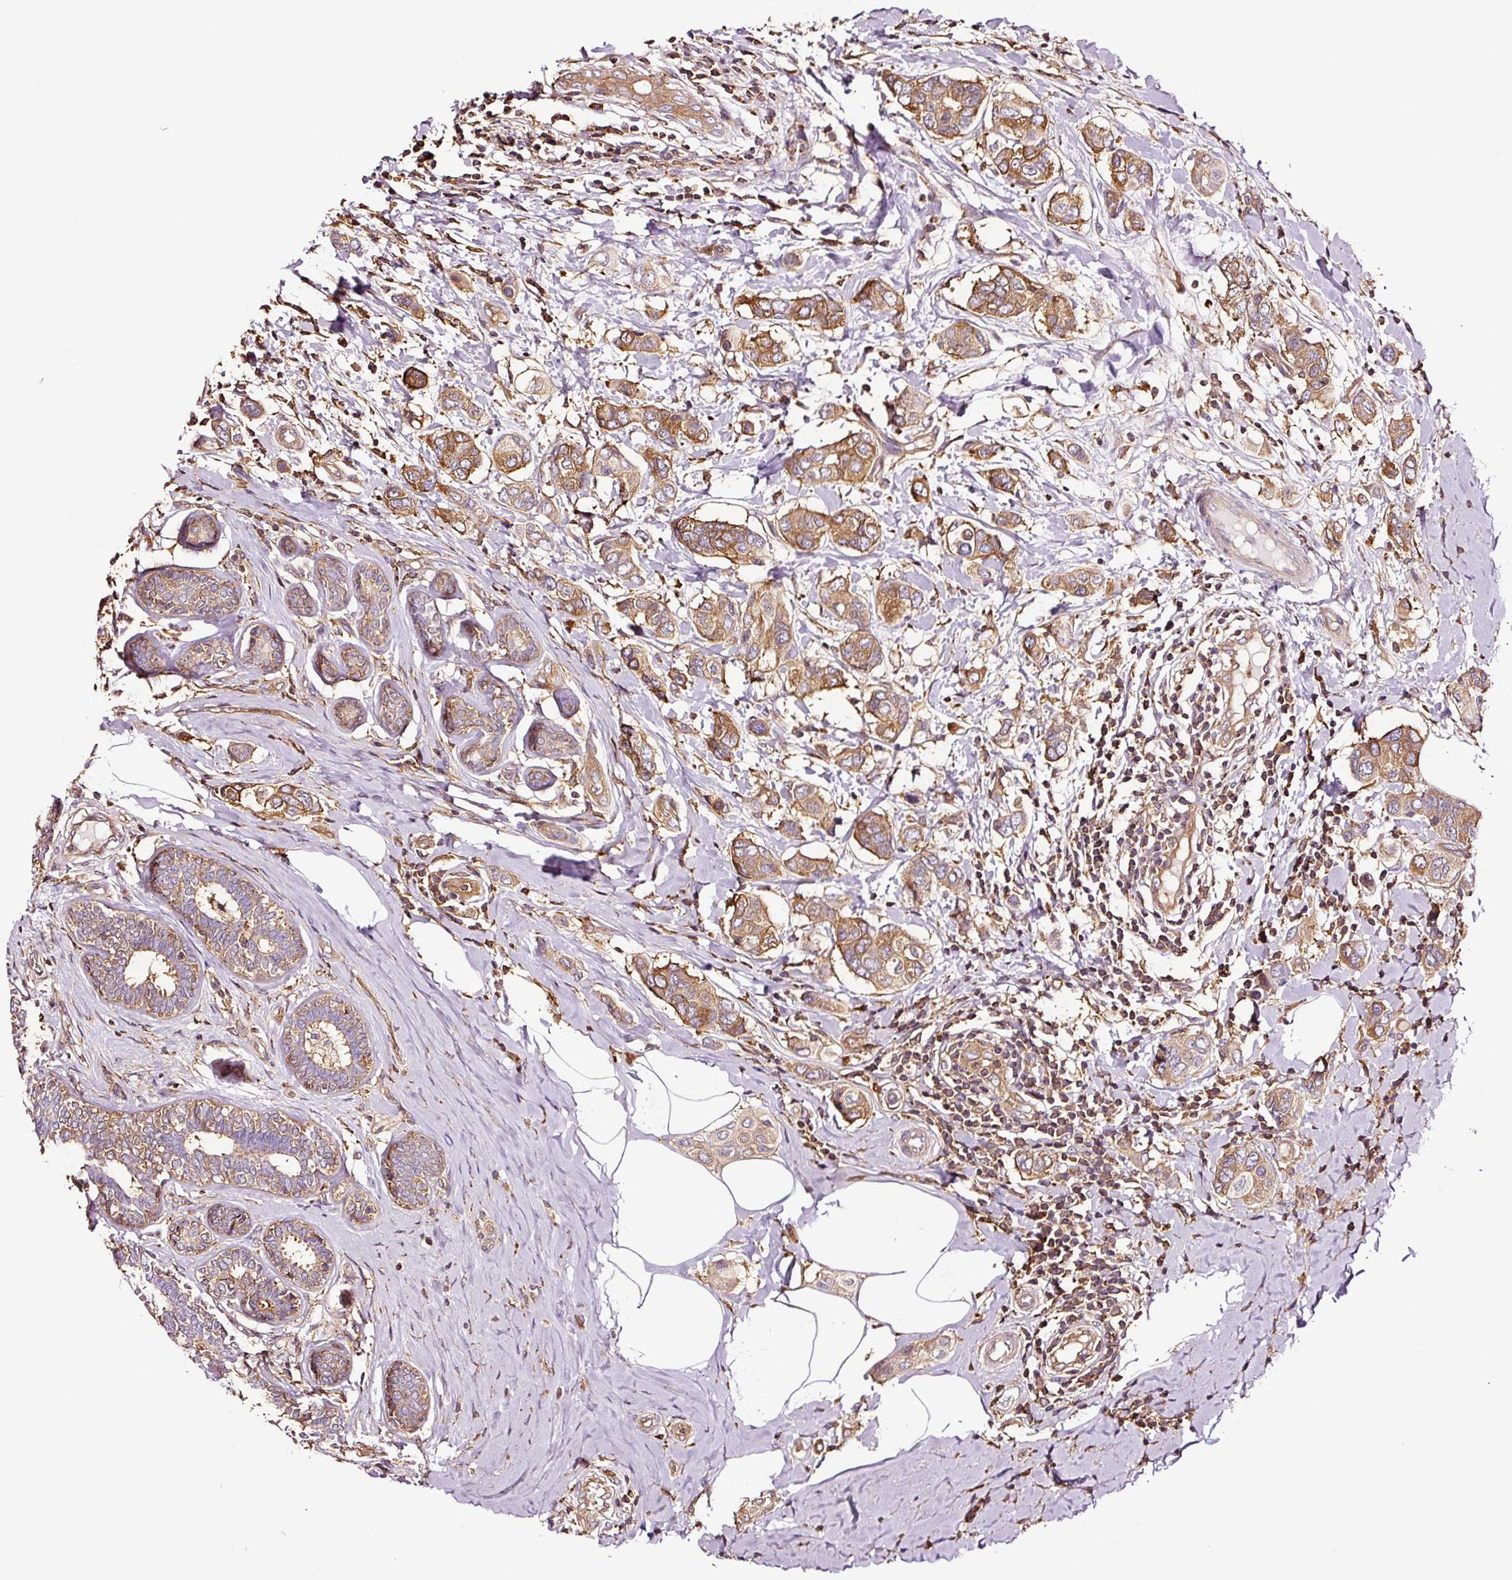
{"staining": {"intensity": "moderate", "quantity": "25%-75%", "location": "cytoplasmic/membranous"}, "tissue": "breast cancer", "cell_type": "Tumor cells", "image_type": "cancer", "snomed": [{"axis": "morphology", "description": "Lobular carcinoma"}, {"axis": "topography", "description": "Breast"}], "caption": "The photomicrograph reveals staining of breast lobular carcinoma, revealing moderate cytoplasmic/membranous protein positivity (brown color) within tumor cells.", "gene": "METAP1", "patient": {"sex": "female", "age": 51}}